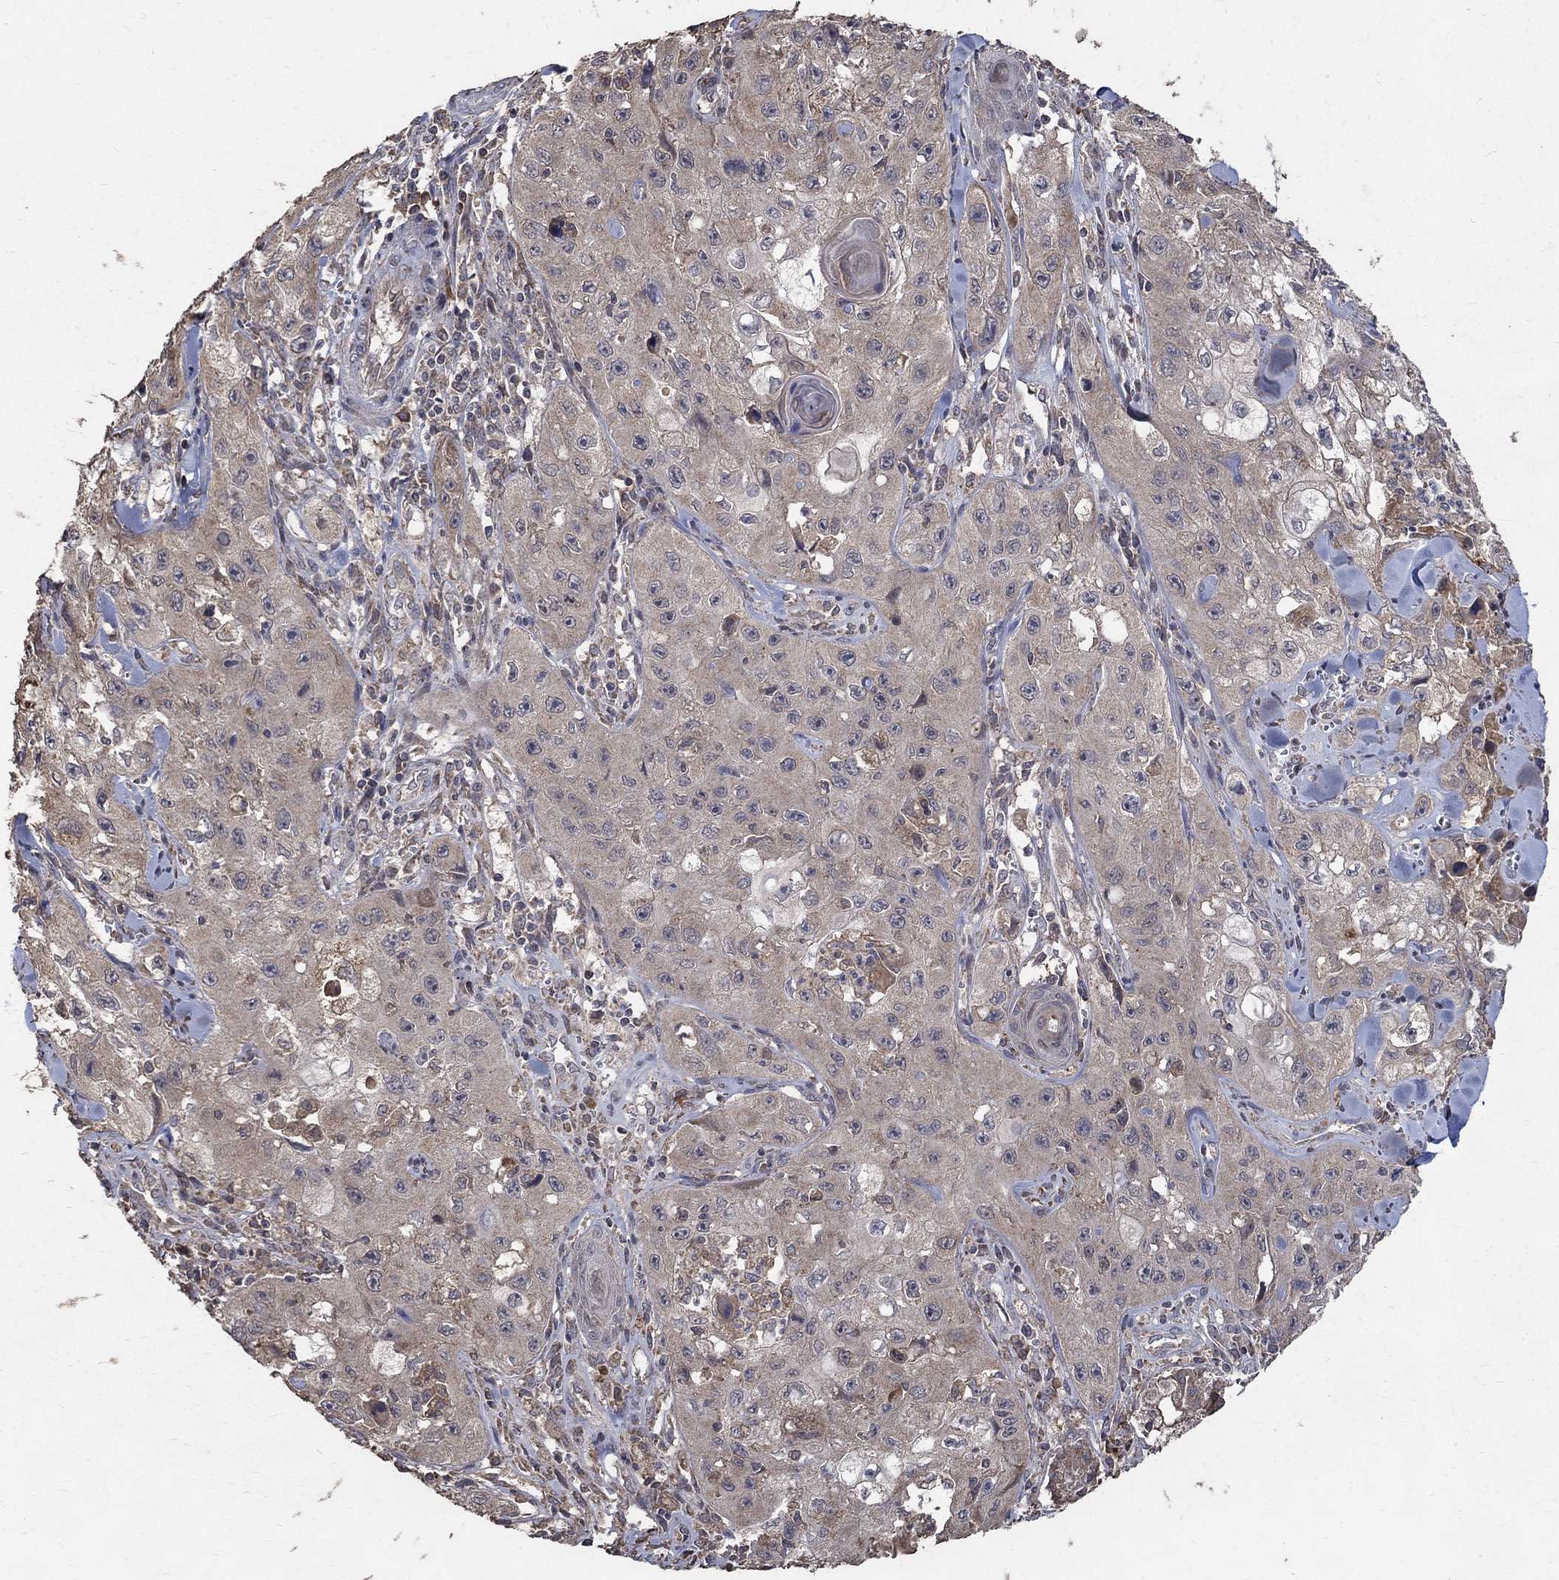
{"staining": {"intensity": "weak", "quantity": ">75%", "location": "cytoplasmic/membranous"}, "tissue": "skin cancer", "cell_type": "Tumor cells", "image_type": "cancer", "snomed": [{"axis": "morphology", "description": "Squamous cell carcinoma, NOS"}, {"axis": "topography", "description": "Skin"}, {"axis": "topography", "description": "Subcutis"}], "caption": "Immunohistochemistry (DAB (3,3'-diaminobenzidine)) staining of squamous cell carcinoma (skin) shows weak cytoplasmic/membranous protein positivity in about >75% of tumor cells. Nuclei are stained in blue.", "gene": "C17orf75", "patient": {"sex": "male", "age": 73}}